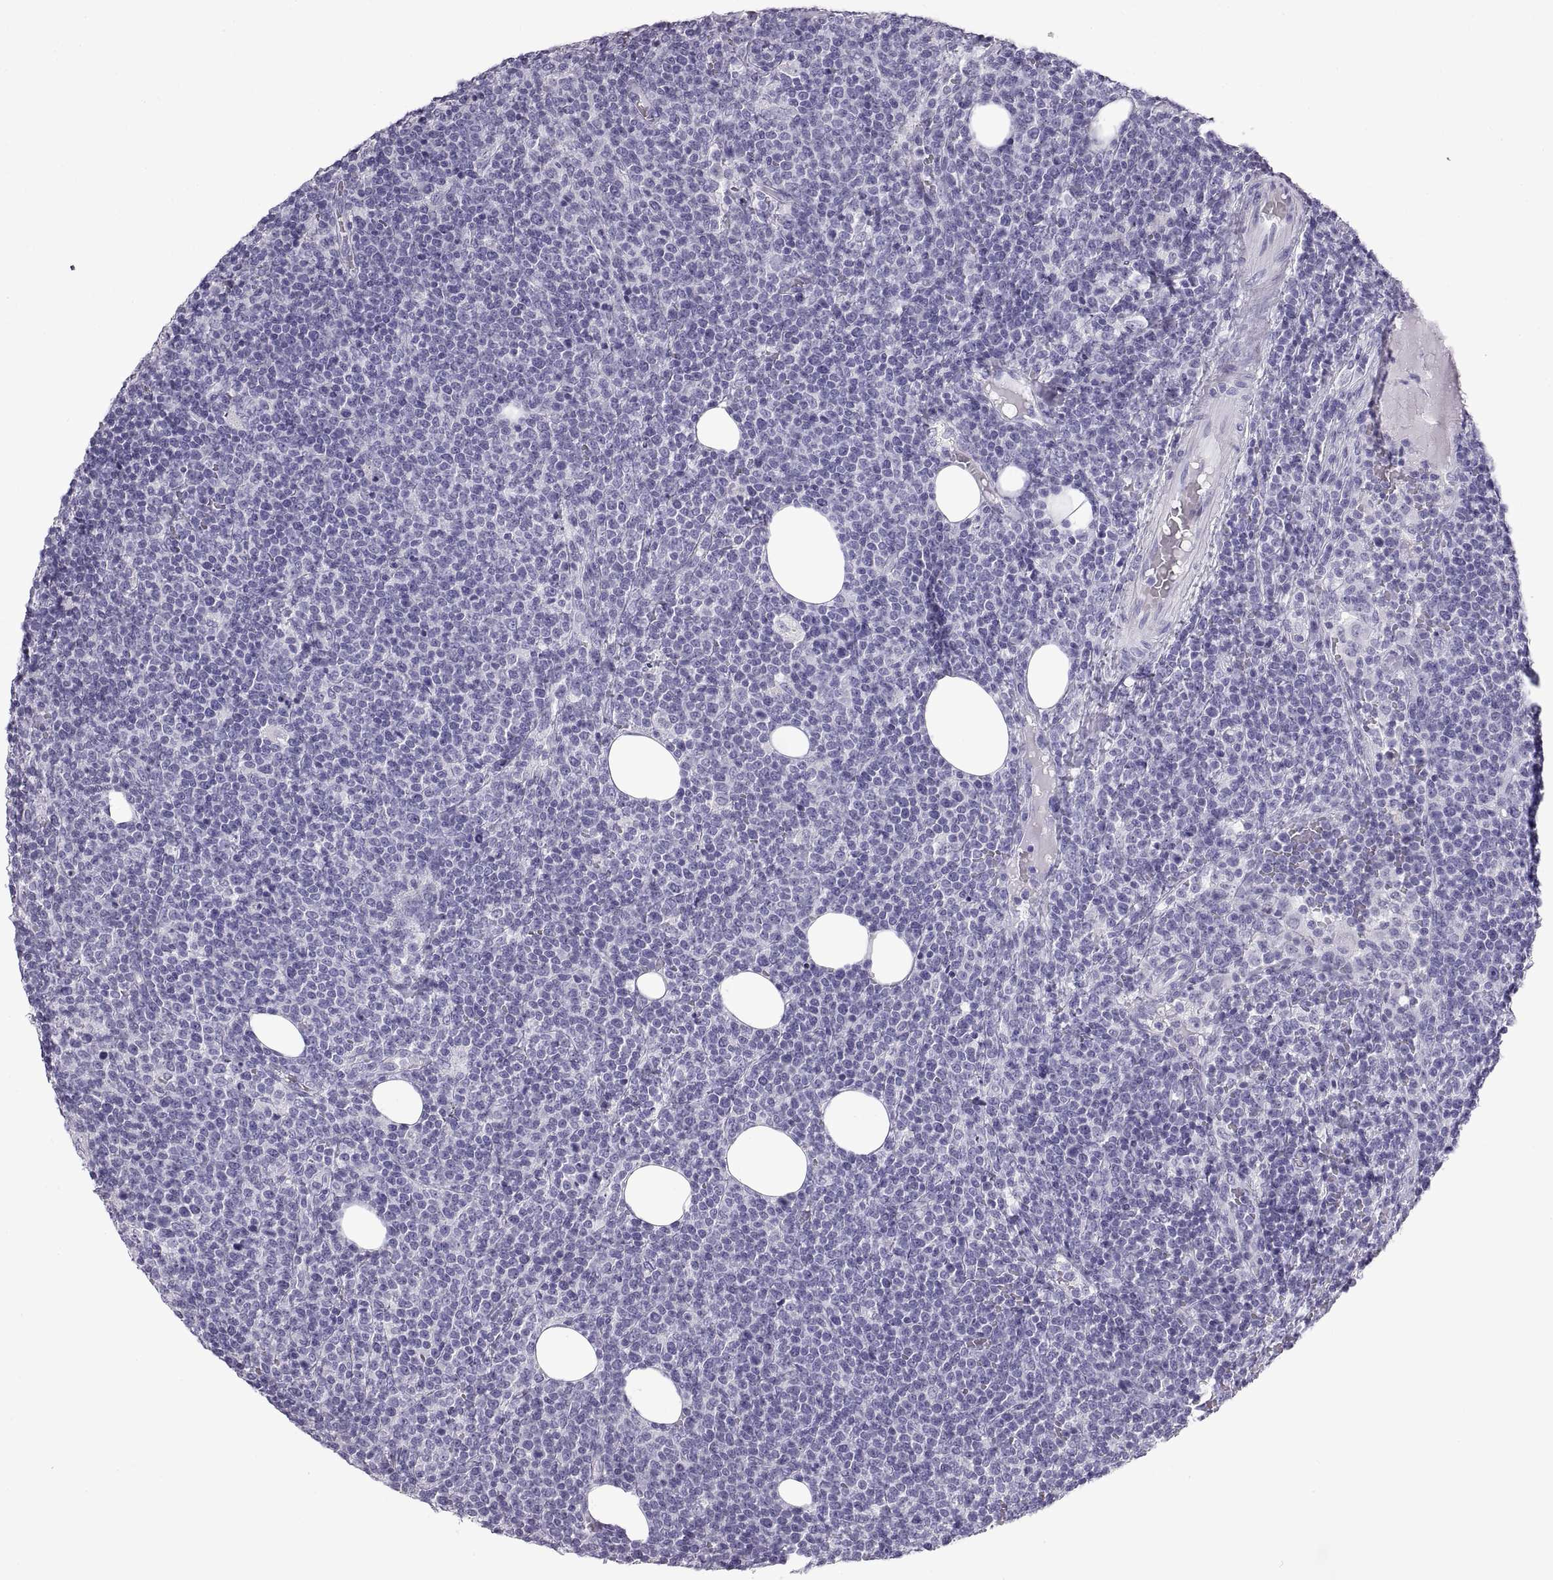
{"staining": {"intensity": "negative", "quantity": "none", "location": "none"}, "tissue": "lymphoma", "cell_type": "Tumor cells", "image_type": "cancer", "snomed": [{"axis": "morphology", "description": "Malignant lymphoma, non-Hodgkin's type, High grade"}, {"axis": "topography", "description": "Lymph node"}], "caption": "This micrograph is of lymphoma stained with immunohistochemistry to label a protein in brown with the nuclei are counter-stained blue. There is no expression in tumor cells.", "gene": "RLBP1", "patient": {"sex": "male", "age": 61}}